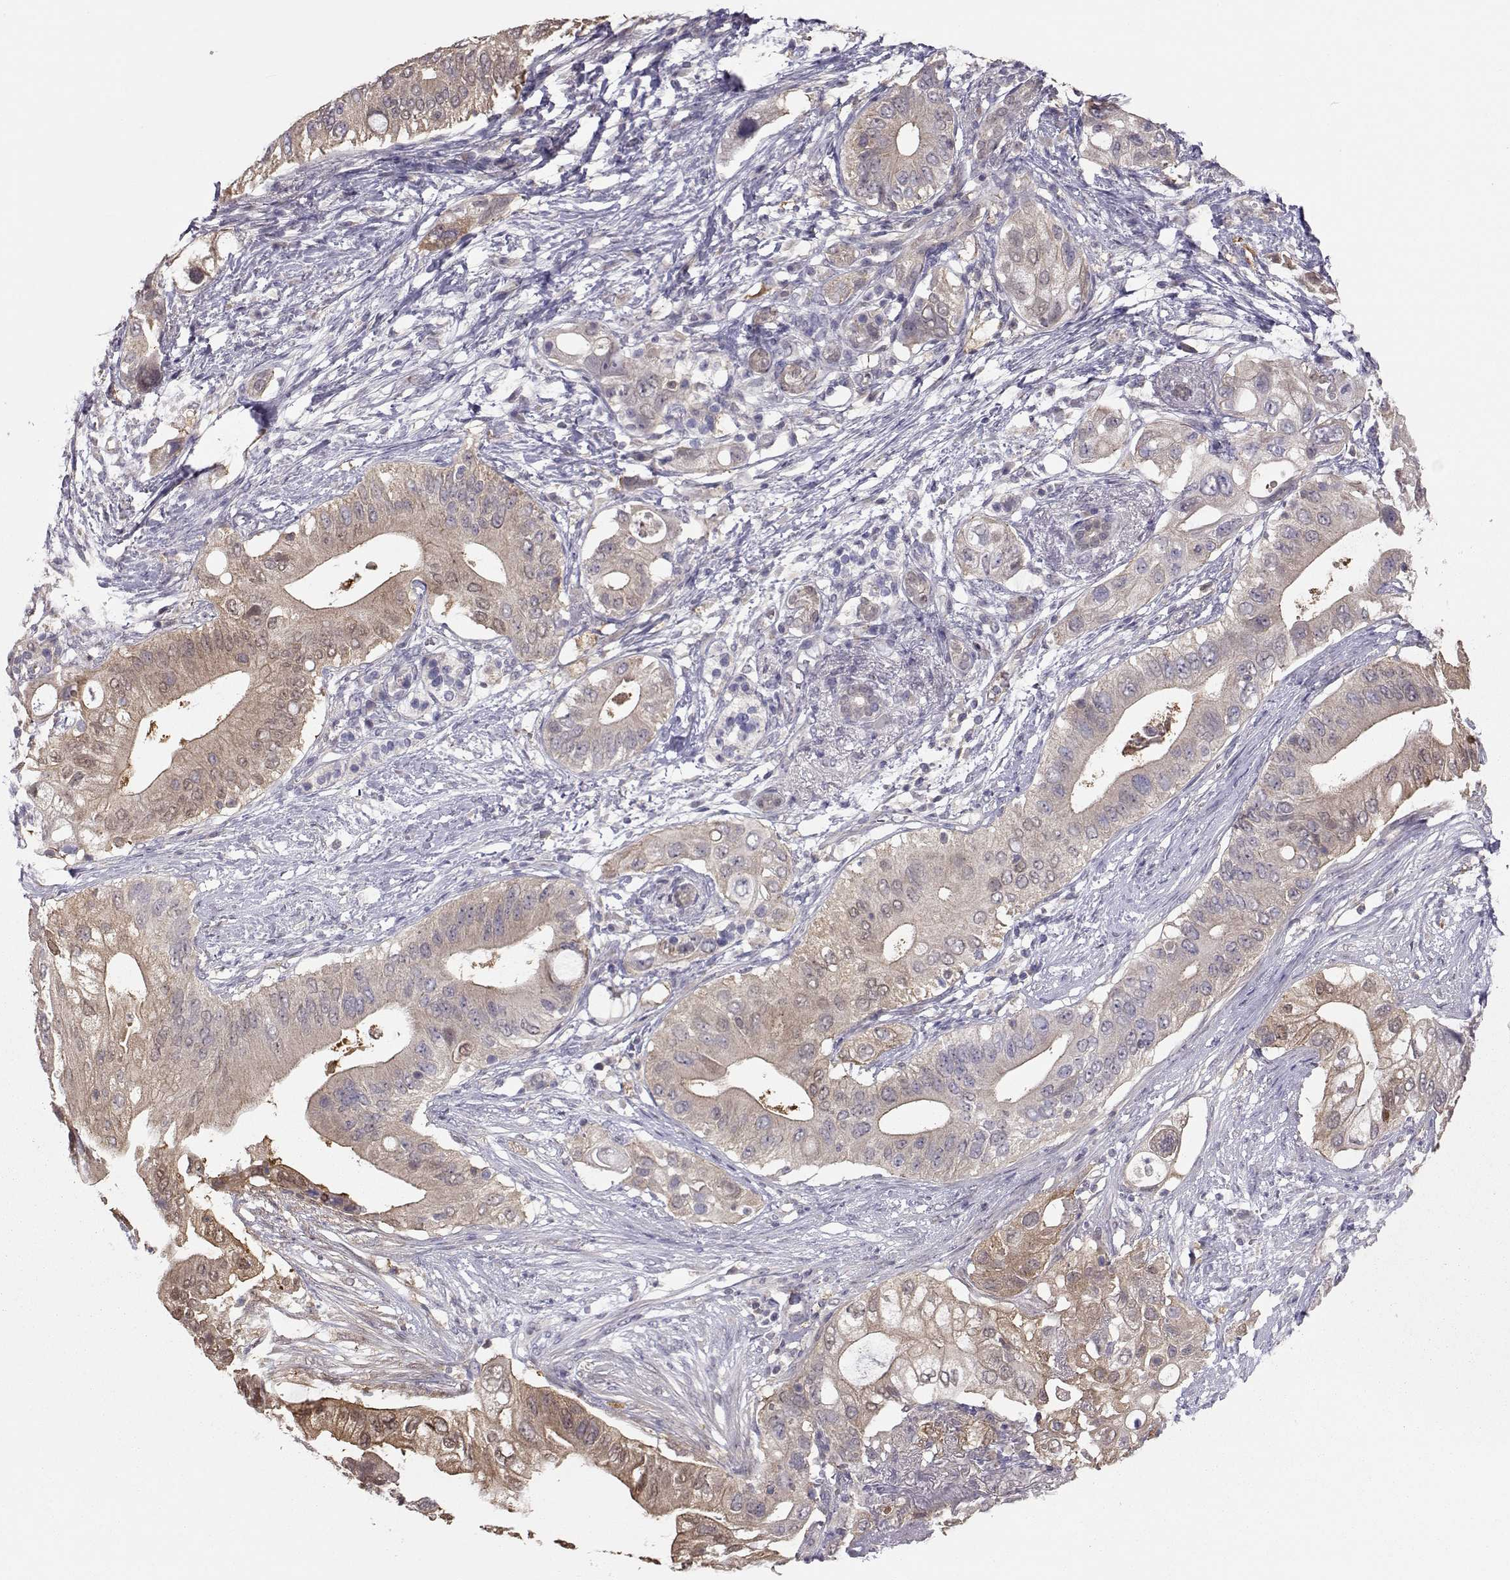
{"staining": {"intensity": "weak", "quantity": ">75%", "location": "cytoplasmic/membranous"}, "tissue": "pancreatic cancer", "cell_type": "Tumor cells", "image_type": "cancer", "snomed": [{"axis": "morphology", "description": "Adenocarcinoma, NOS"}, {"axis": "topography", "description": "Pancreas"}], "caption": "About >75% of tumor cells in adenocarcinoma (pancreatic) reveal weak cytoplasmic/membranous protein expression as visualized by brown immunohistochemical staining.", "gene": "NCAM2", "patient": {"sex": "female", "age": 72}}